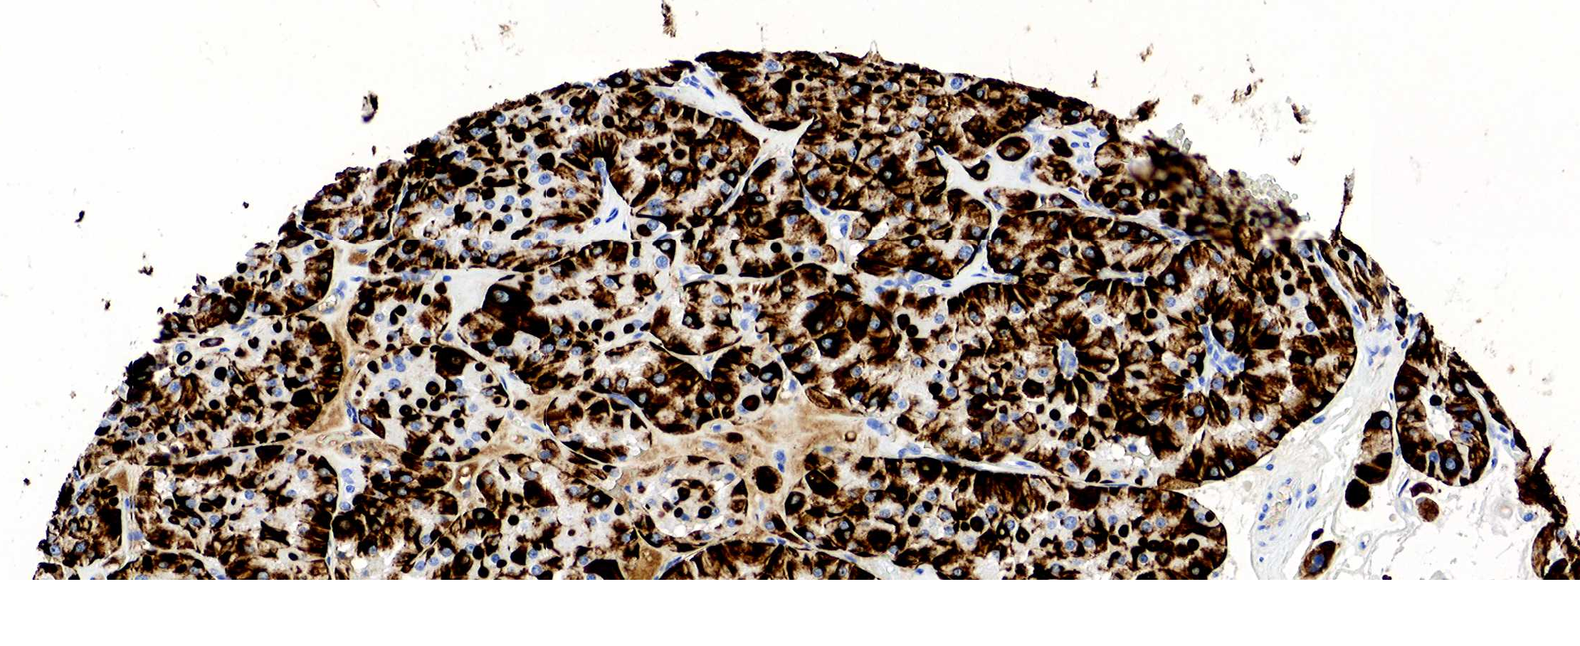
{"staining": {"intensity": "strong", "quantity": ">75%", "location": "cytoplasmic/membranous"}, "tissue": "renal cancer", "cell_type": "Tumor cells", "image_type": "cancer", "snomed": [{"axis": "morphology", "description": "Adenocarcinoma, uncertain malignant potential"}, {"axis": "topography", "description": "Kidney"}], "caption": "Human adenocarcinoma,  uncertain malignant potential (renal) stained with a protein marker displays strong staining in tumor cells.", "gene": "KRT18", "patient": {"sex": "male", "age": 63}}